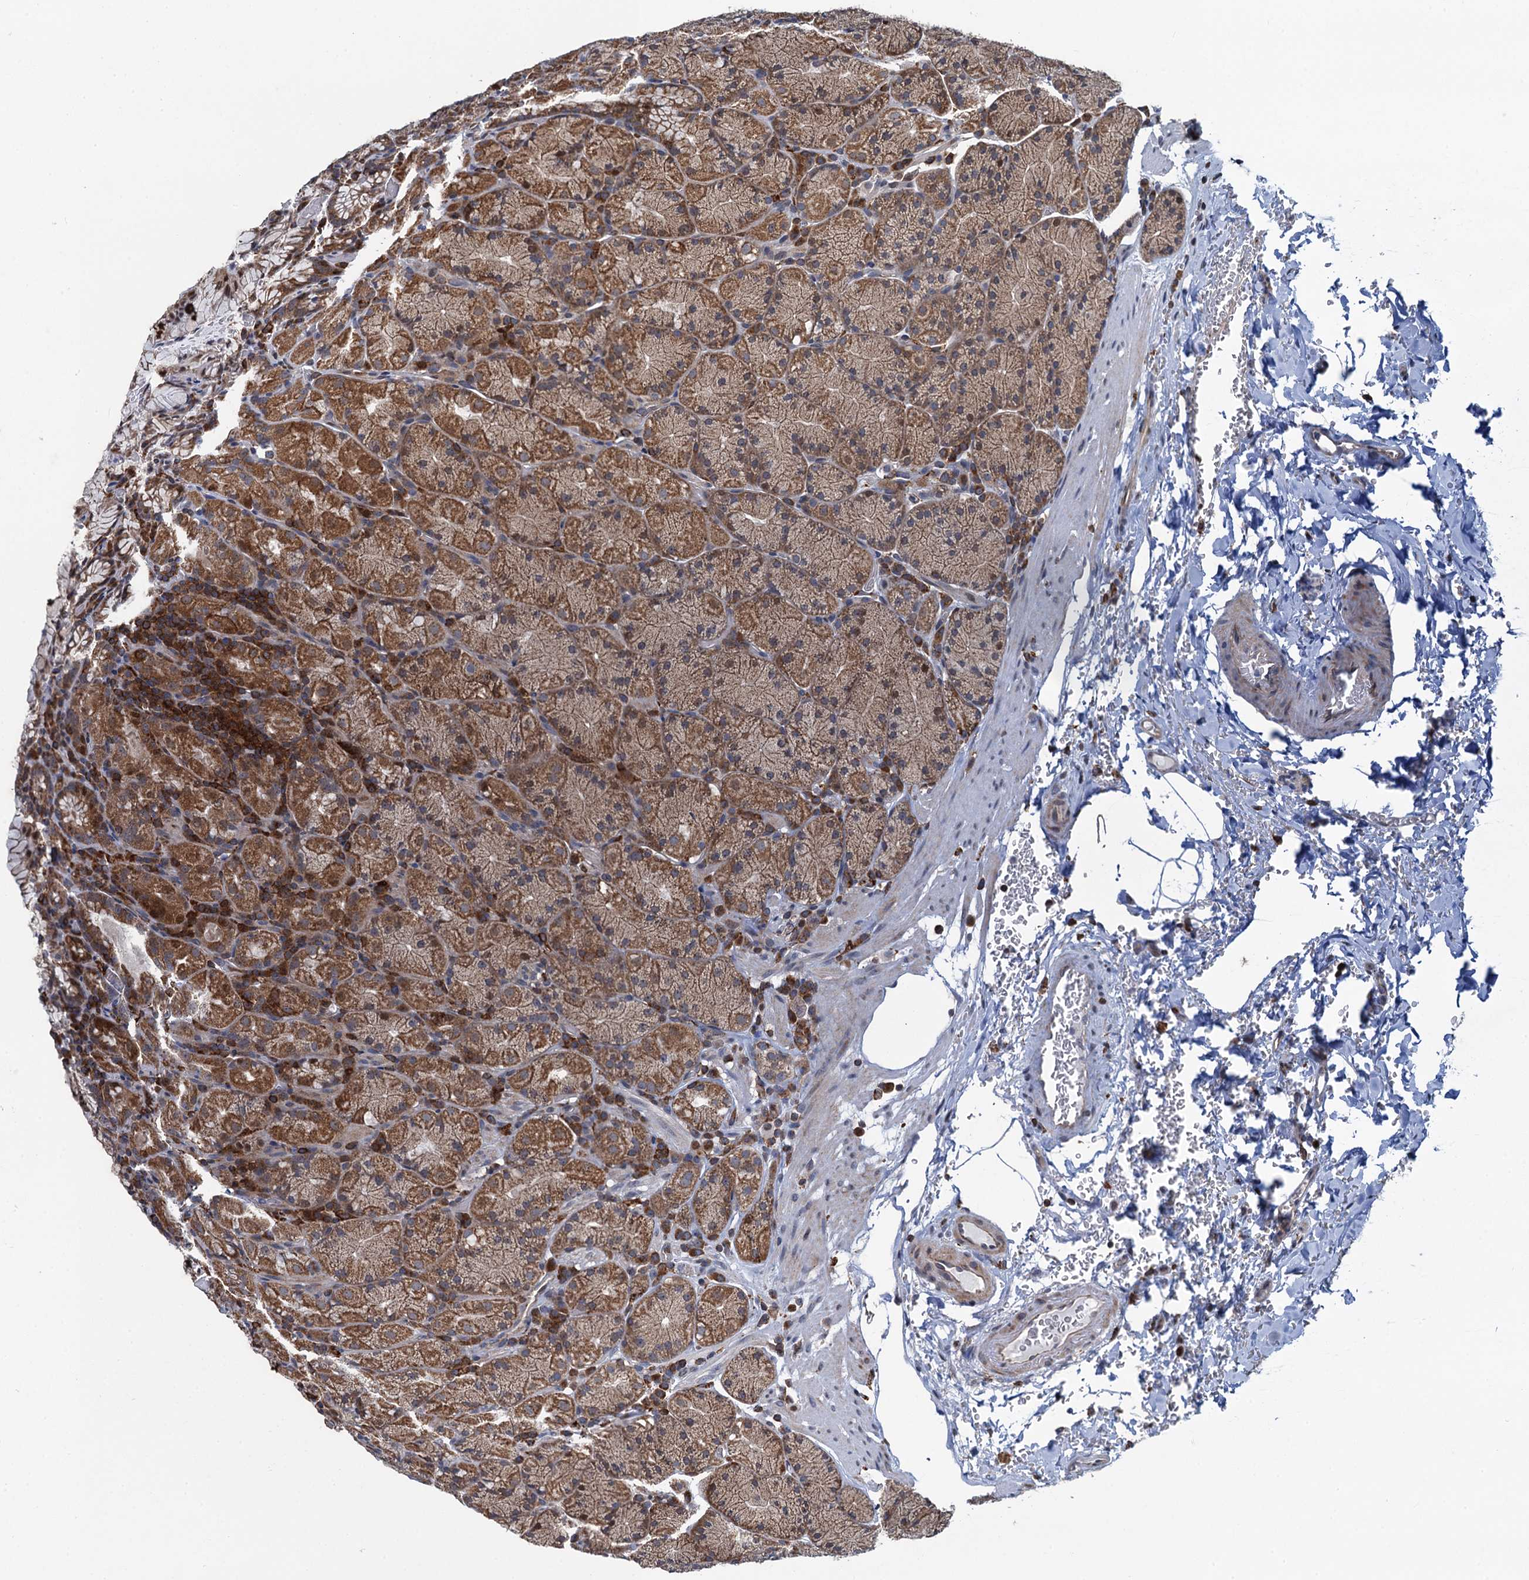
{"staining": {"intensity": "moderate", "quantity": ">75%", "location": "cytoplasmic/membranous"}, "tissue": "stomach", "cell_type": "Glandular cells", "image_type": "normal", "snomed": [{"axis": "morphology", "description": "Normal tissue, NOS"}, {"axis": "topography", "description": "Stomach, upper"}, {"axis": "topography", "description": "Stomach, lower"}], "caption": "Immunohistochemical staining of normal human stomach displays >75% levels of moderate cytoplasmic/membranous protein expression in approximately >75% of glandular cells.", "gene": "CCDC102A", "patient": {"sex": "male", "age": 80}}